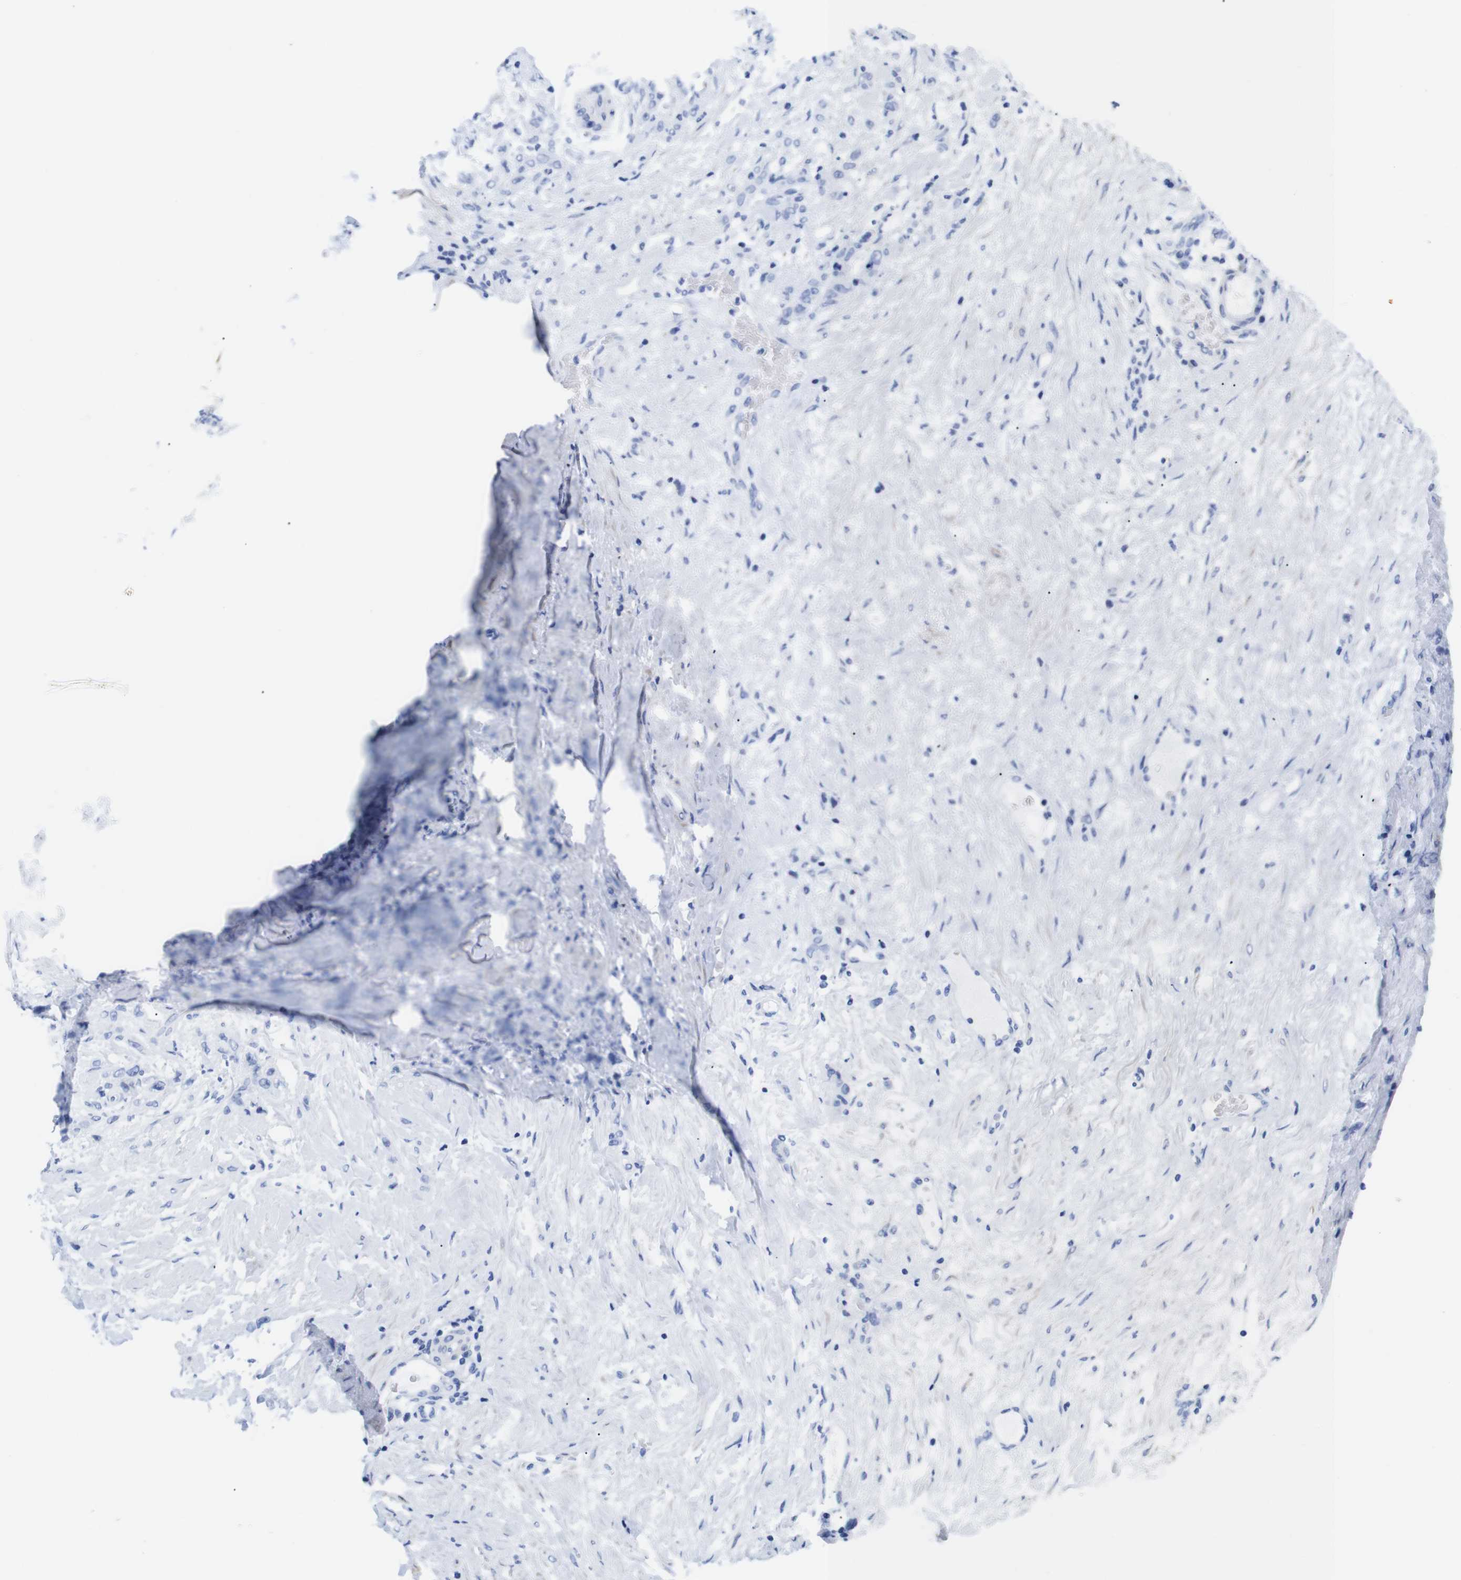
{"staining": {"intensity": "negative", "quantity": "none", "location": "none"}, "tissue": "stomach cancer", "cell_type": "Tumor cells", "image_type": "cancer", "snomed": [{"axis": "morphology", "description": "Adenocarcinoma, NOS"}, {"axis": "topography", "description": "Stomach"}], "caption": "An image of stomach adenocarcinoma stained for a protein reveals no brown staining in tumor cells. (DAB (3,3'-diaminobenzidine) IHC with hematoxylin counter stain).", "gene": "LRRC55", "patient": {"sex": "male", "age": 82}}